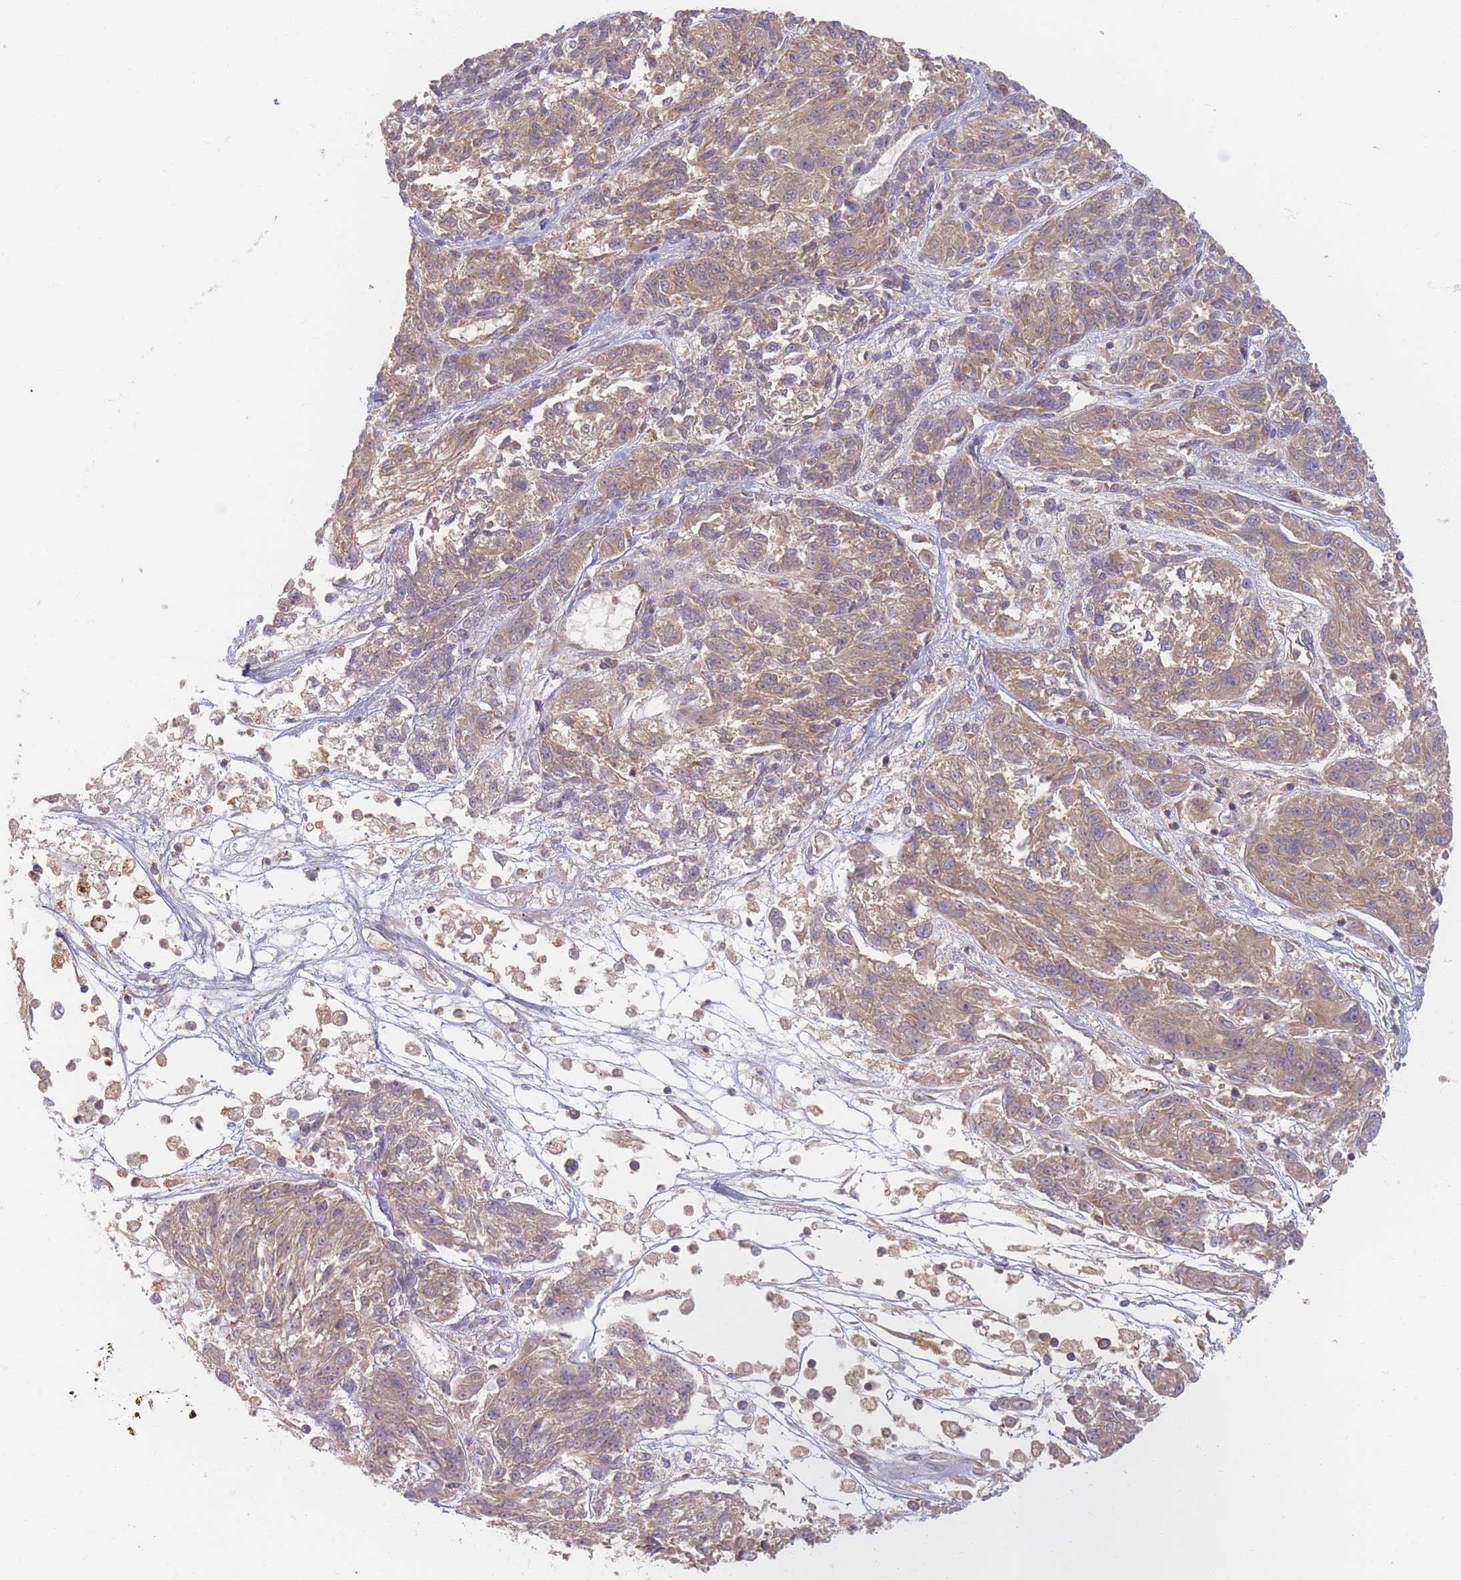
{"staining": {"intensity": "weak", "quantity": ">75%", "location": "cytoplasmic/membranous"}, "tissue": "melanoma", "cell_type": "Tumor cells", "image_type": "cancer", "snomed": [{"axis": "morphology", "description": "Malignant melanoma, NOS"}, {"axis": "topography", "description": "Skin"}], "caption": "Brown immunohistochemical staining in human malignant melanoma reveals weak cytoplasmic/membranous expression in approximately >75% of tumor cells.", "gene": "SLC35F3", "patient": {"sex": "male", "age": 53}}